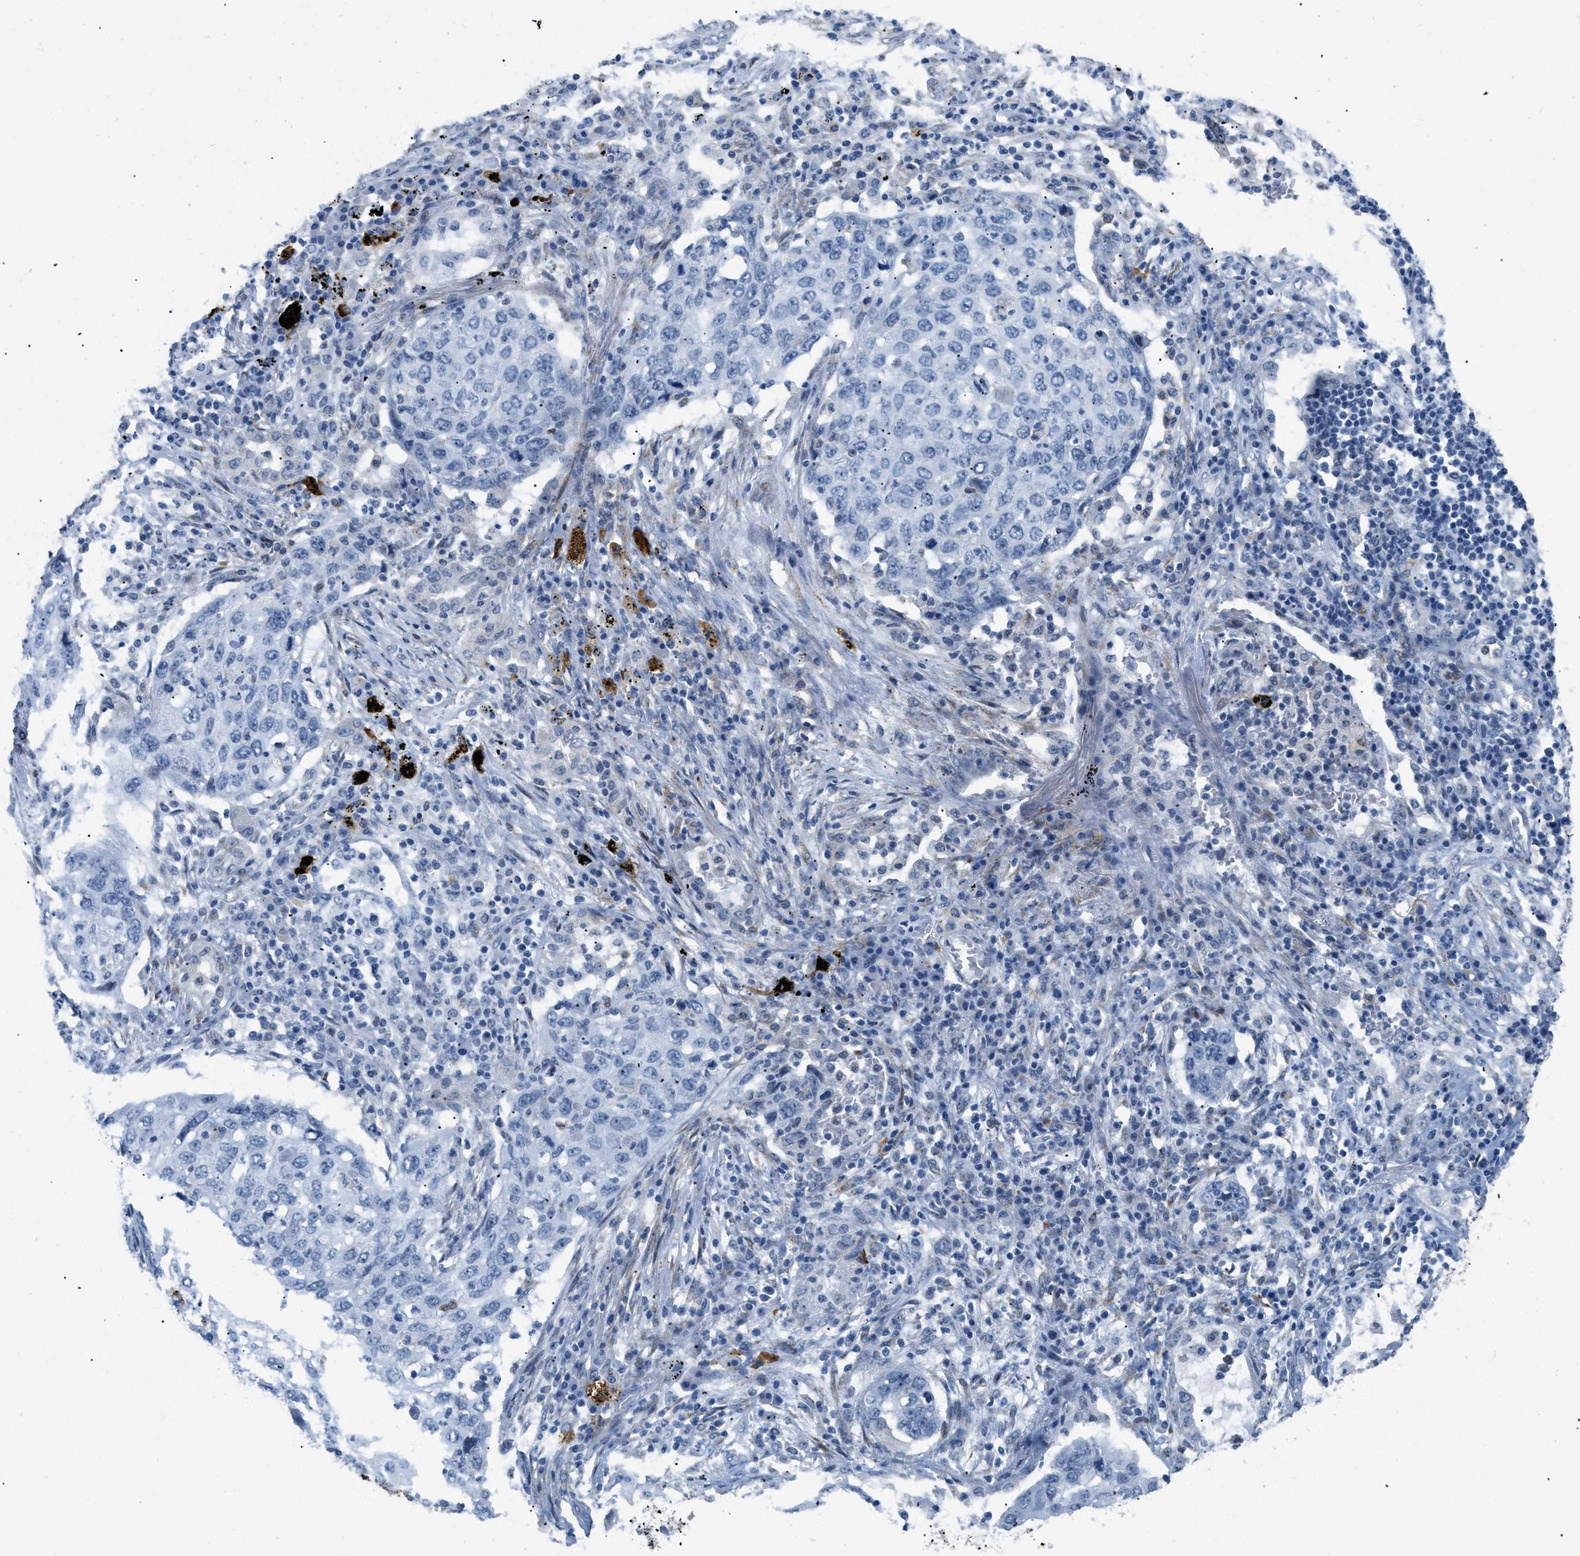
{"staining": {"intensity": "negative", "quantity": "none", "location": "none"}, "tissue": "lung cancer", "cell_type": "Tumor cells", "image_type": "cancer", "snomed": [{"axis": "morphology", "description": "Squamous cell carcinoma, NOS"}, {"axis": "topography", "description": "Lung"}], "caption": "DAB (3,3'-diaminobenzidine) immunohistochemical staining of lung cancer reveals no significant expression in tumor cells.", "gene": "TASOR", "patient": {"sex": "female", "age": 63}}